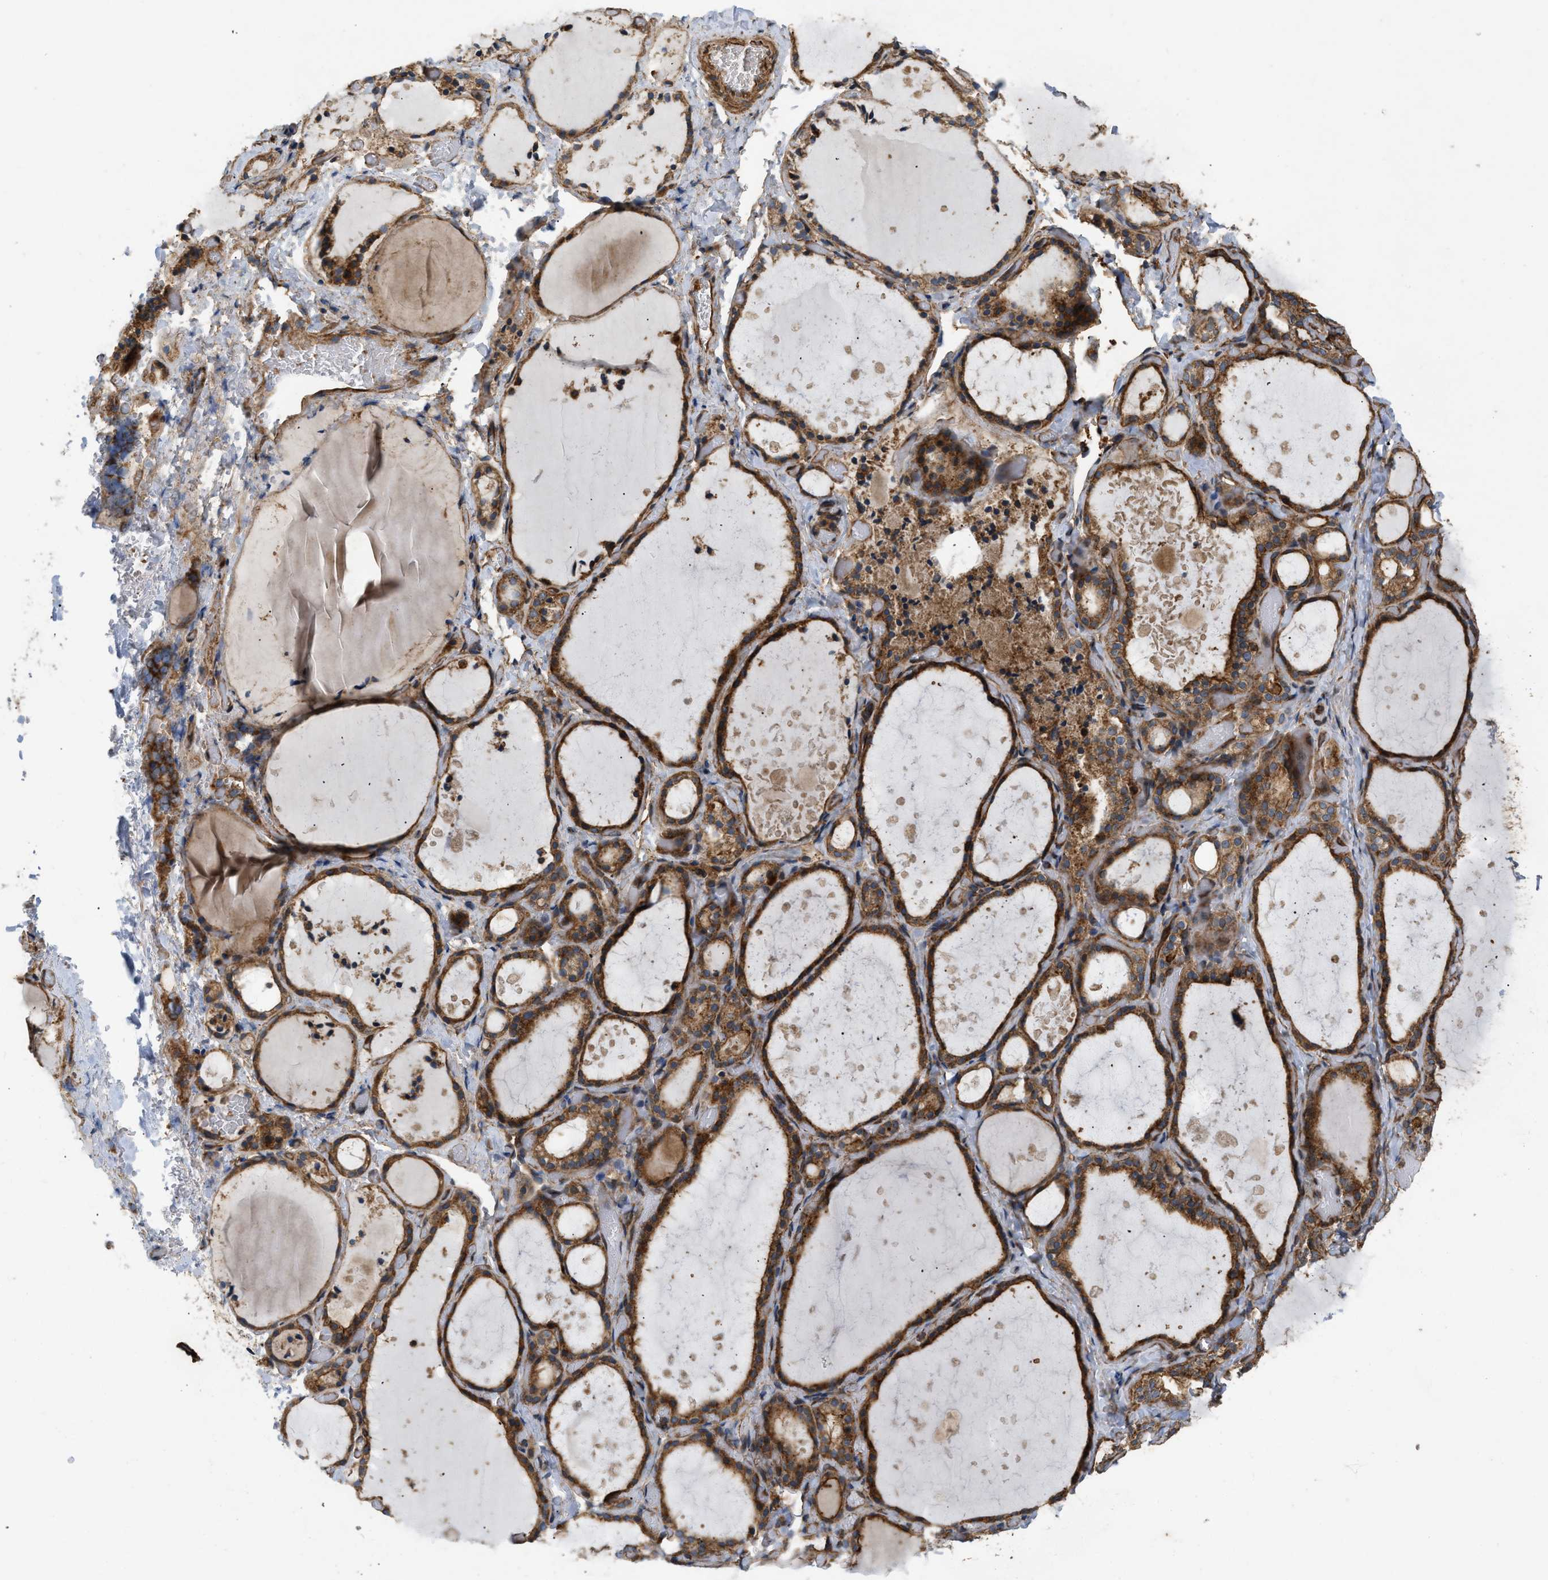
{"staining": {"intensity": "moderate", "quantity": ">75%", "location": "cytoplasmic/membranous"}, "tissue": "thyroid gland", "cell_type": "Glandular cells", "image_type": "normal", "snomed": [{"axis": "morphology", "description": "Normal tissue, NOS"}, {"axis": "topography", "description": "Thyroid gland"}], "caption": "A brown stain highlights moderate cytoplasmic/membranous positivity of a protein in glandular cells of unremarkable human thyroid gland. (Stains: DAB in brown, nuclei in blue, Microscopy: brightfield microscopy at high magnification).", "gene": "GNB4", "patient": {"sex": "female", "age": 44}}